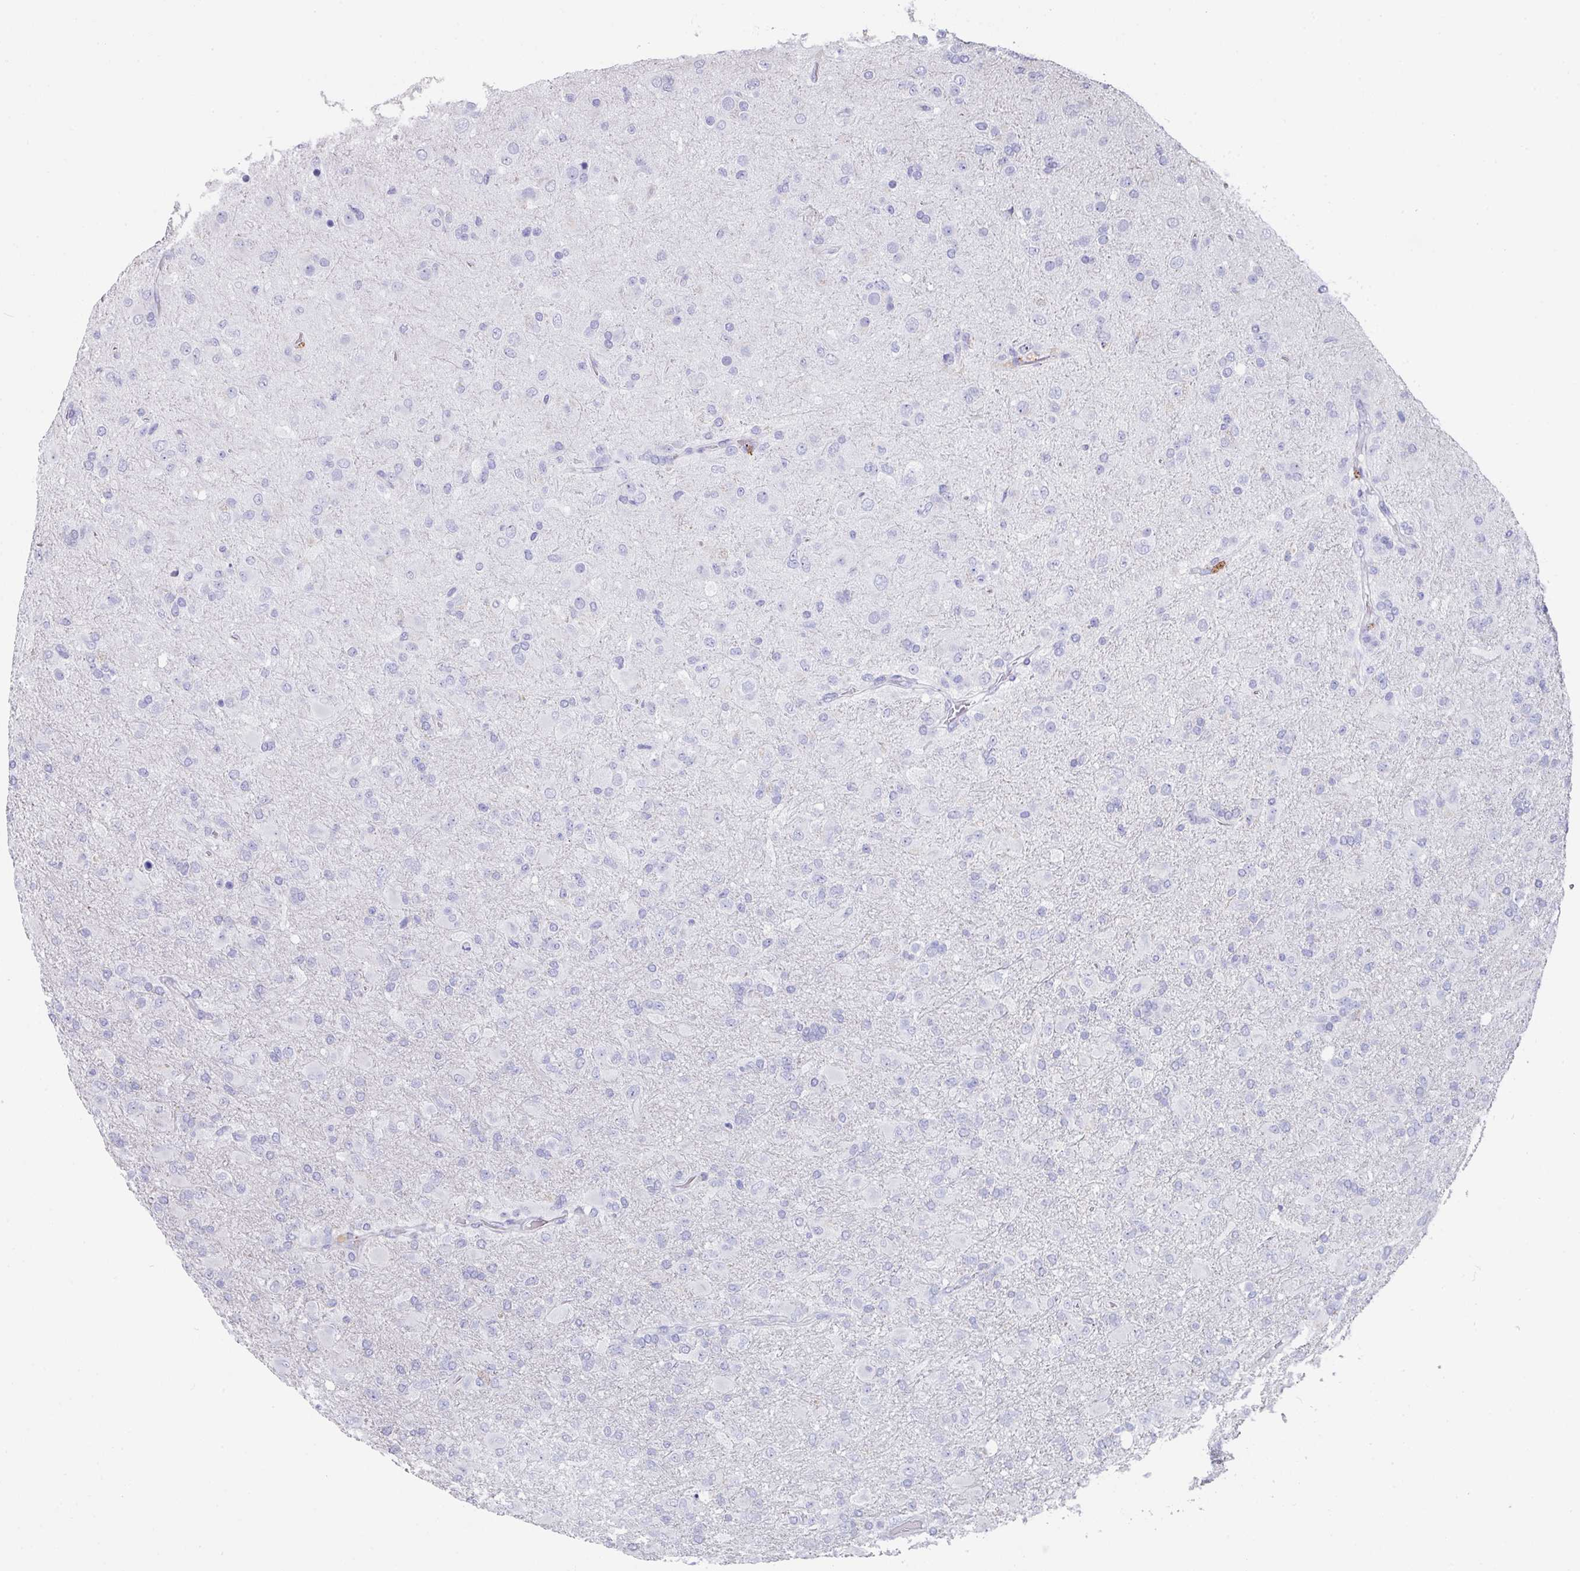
{"staining": {"intensity": "negative", "quantity": "none", "location": "none"}, "tissue": "glioma", "cell_type": "Tumor cells", "image_type": "cancer", "snomed": [{"axis": "morphology", "description": "Glioma, malignant, Low grade"}, {"axis": "topography", "description": "Brain"}], "caption": "An immunohistochemistry photomicrograph of low-grade glioma (malignant) is shown. There is no staining in tumor cells of low-grade glioma (malignant).", "gene": "CPVL", "patient": {"sex": "male", "age": 65}}